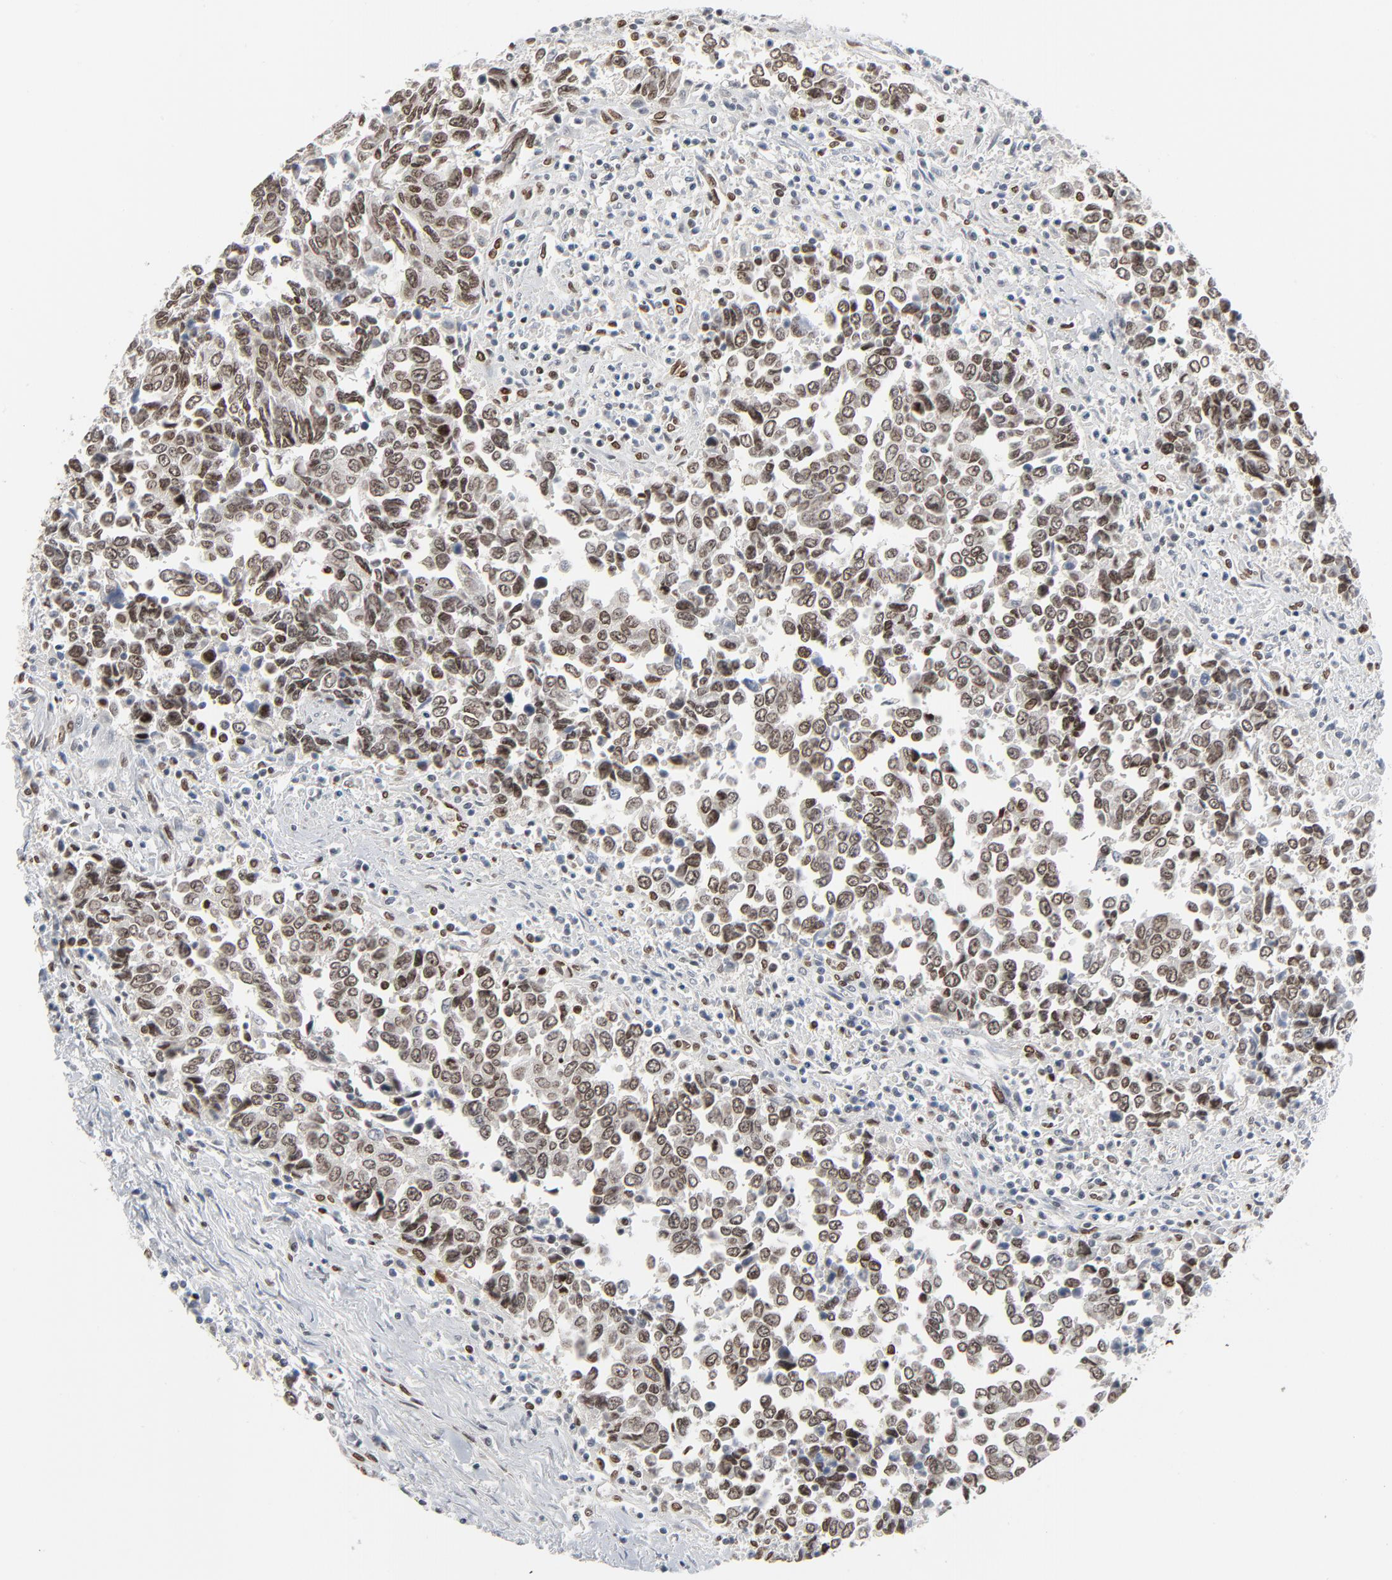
{"staining": {"intensity": "moderate", "quantity": ">75%", "location": "nuclear"}, "tissue": "urothelial cancer", "cell_type": "Tumor cells", "image_type": "cancer", "snomed": [{"axis": "morphology", "description": "Urothelial carcinoma, High grade"}, {"axis": "topography", "description": "Urinary bladder"}], "caption": "This is an image of immunohistochemistry staining of high-grade urothelial carcinoma, which shows moderate staining in the nuclear of tumor cells.", "gene": "CUX1", "patient": {"sex": "male", "age": 86}}